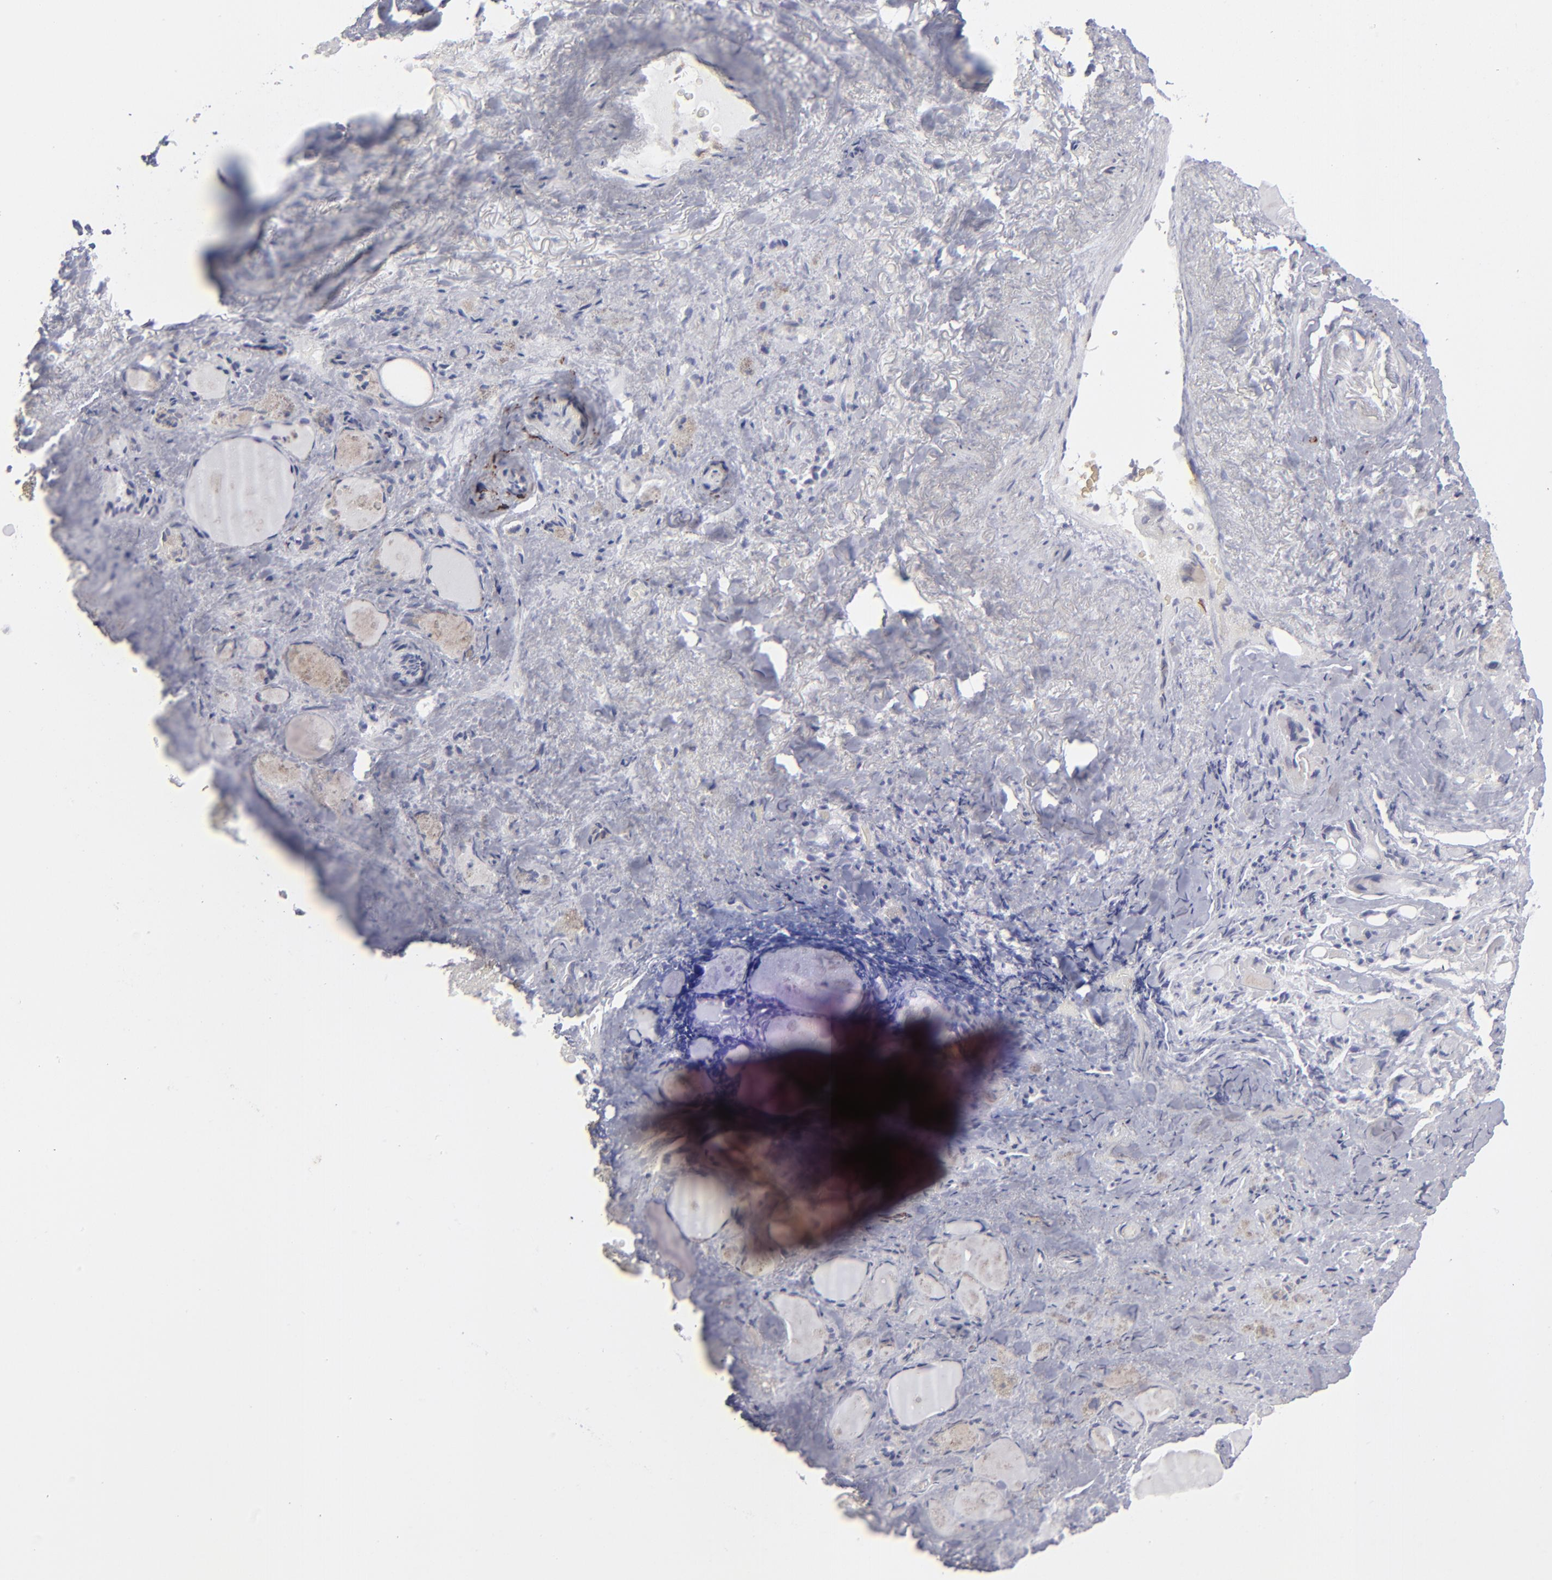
{"staining": {"intensity": "negative", "quantity": "none", "location": "none"}, "tissue": "thyroid gland", "cell_type": "Glandular cells", "image_type": "normal", "snomed": [{"axis": "morphology", "description": "Normal tissue, NOS"}, {"axis": "topography", "description": "Thyroid gland"}], "caption": "The photomicrograph shows no staining of glandular cells in benign thyroid gland. (DAB (3,3'-diaminobenzidine) immunohistochemistry (IHC) visualized using brightfield microscopy, high magnification).", "gene": "CADM3", "patient": {"sex": "female", "age": 75}}